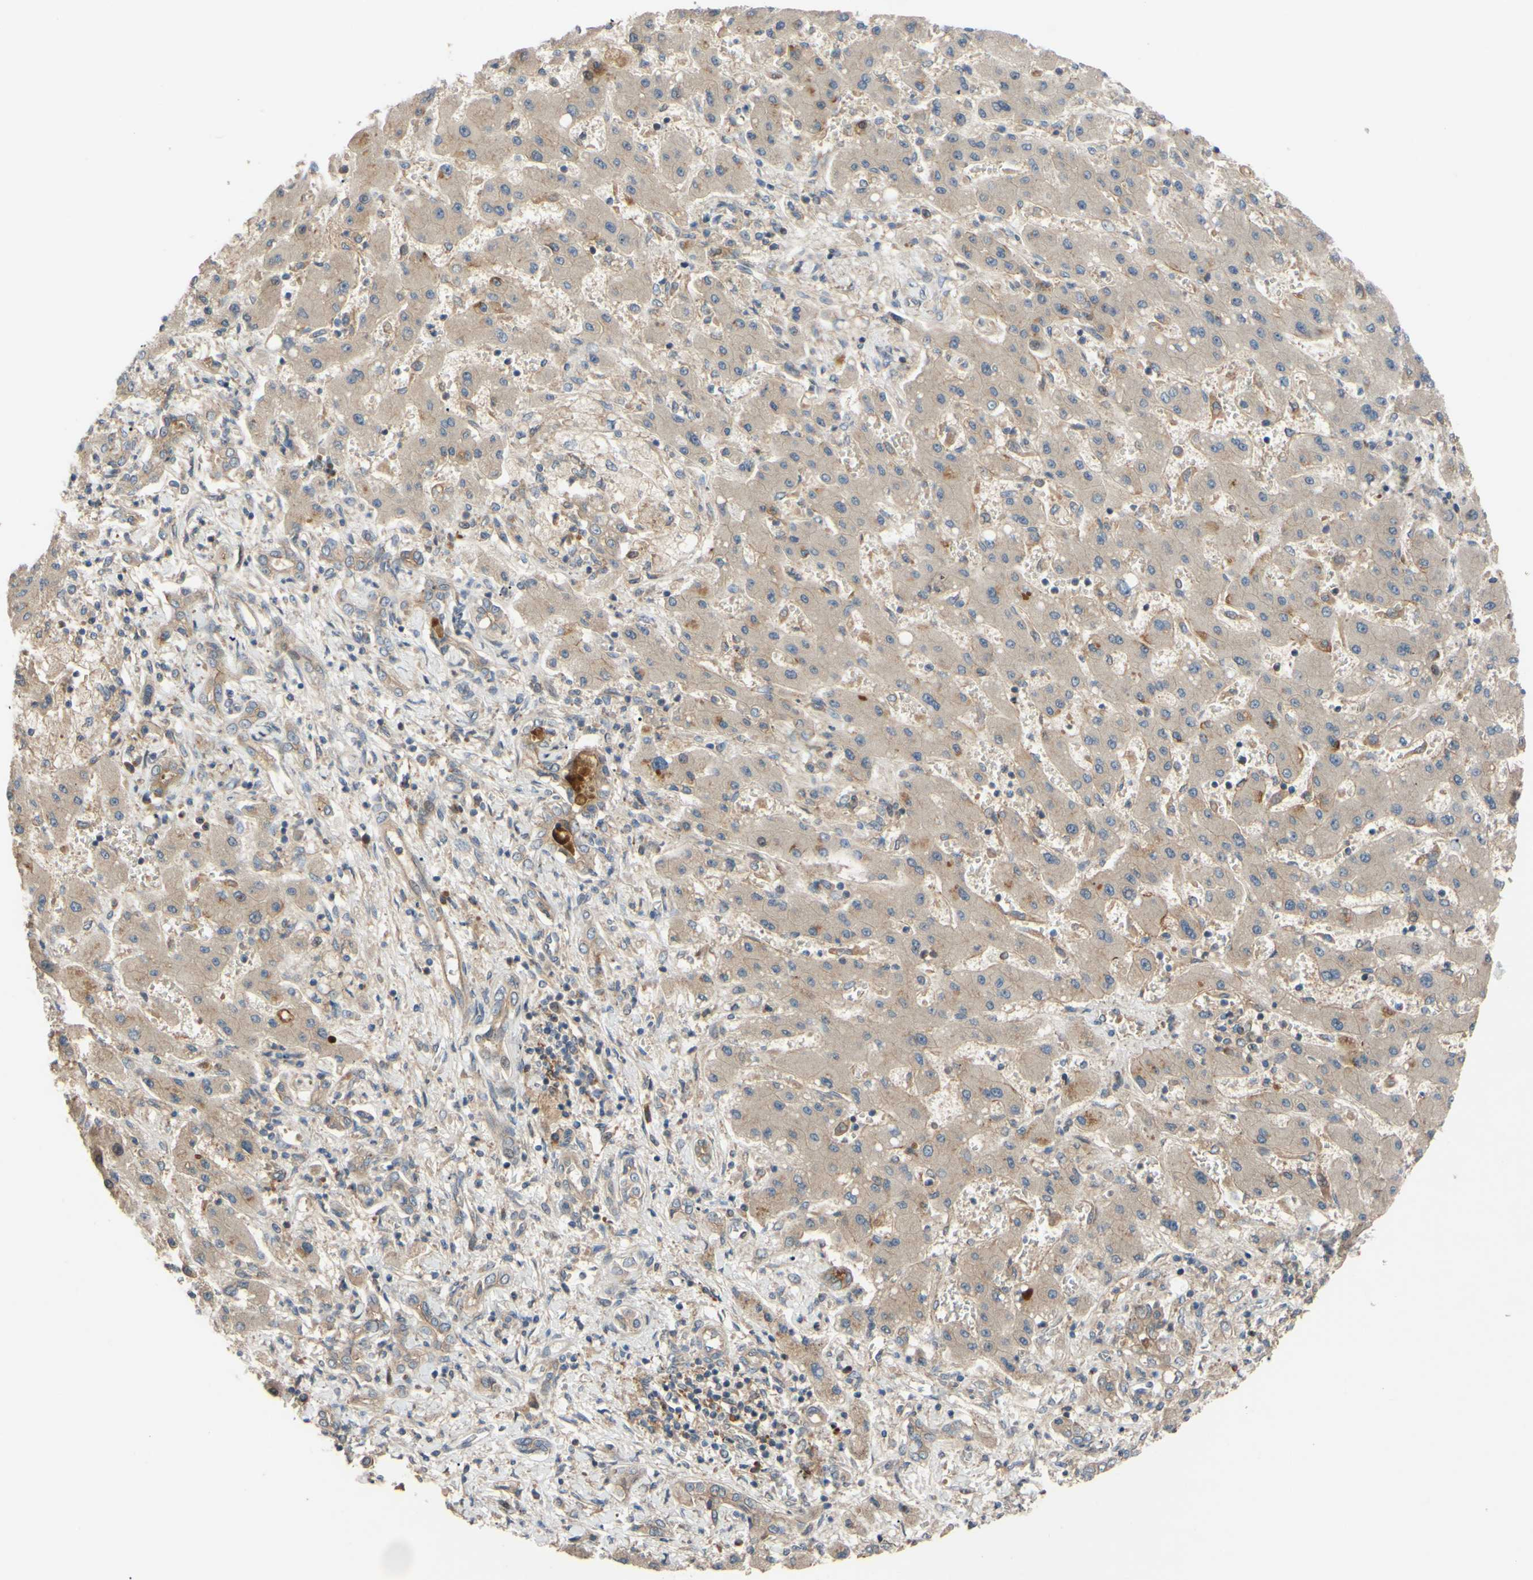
{"staining": {"intensity": "weak", "quantity": ">75%", "location": "cytoplasmic/membranous"}, "tissue": "liver cancer", "cell_type": "Tumor cells", "image_type": "cancer", "snomed": [{"axis": "morphology", "description": "Cholangiocarcinoma"}, {"axis": "topography", "description": "Liver"}], "caption": "Immunohistochemistry staining of liver cholangiocarcinoma, which displays low levels of weak cytoplasmic/membranous positivity in approximately >75% of tumor cells indicating weak cytoplasmic/membranous protein expression. The staining was performed using DAB (3,3'-diaminobenzidine) (brown) for protein detection and nuclei were counterstained in hematoxylin (blue).", "gene": "SPTLC1", "patient": {"sex": "male", "age": 50}}